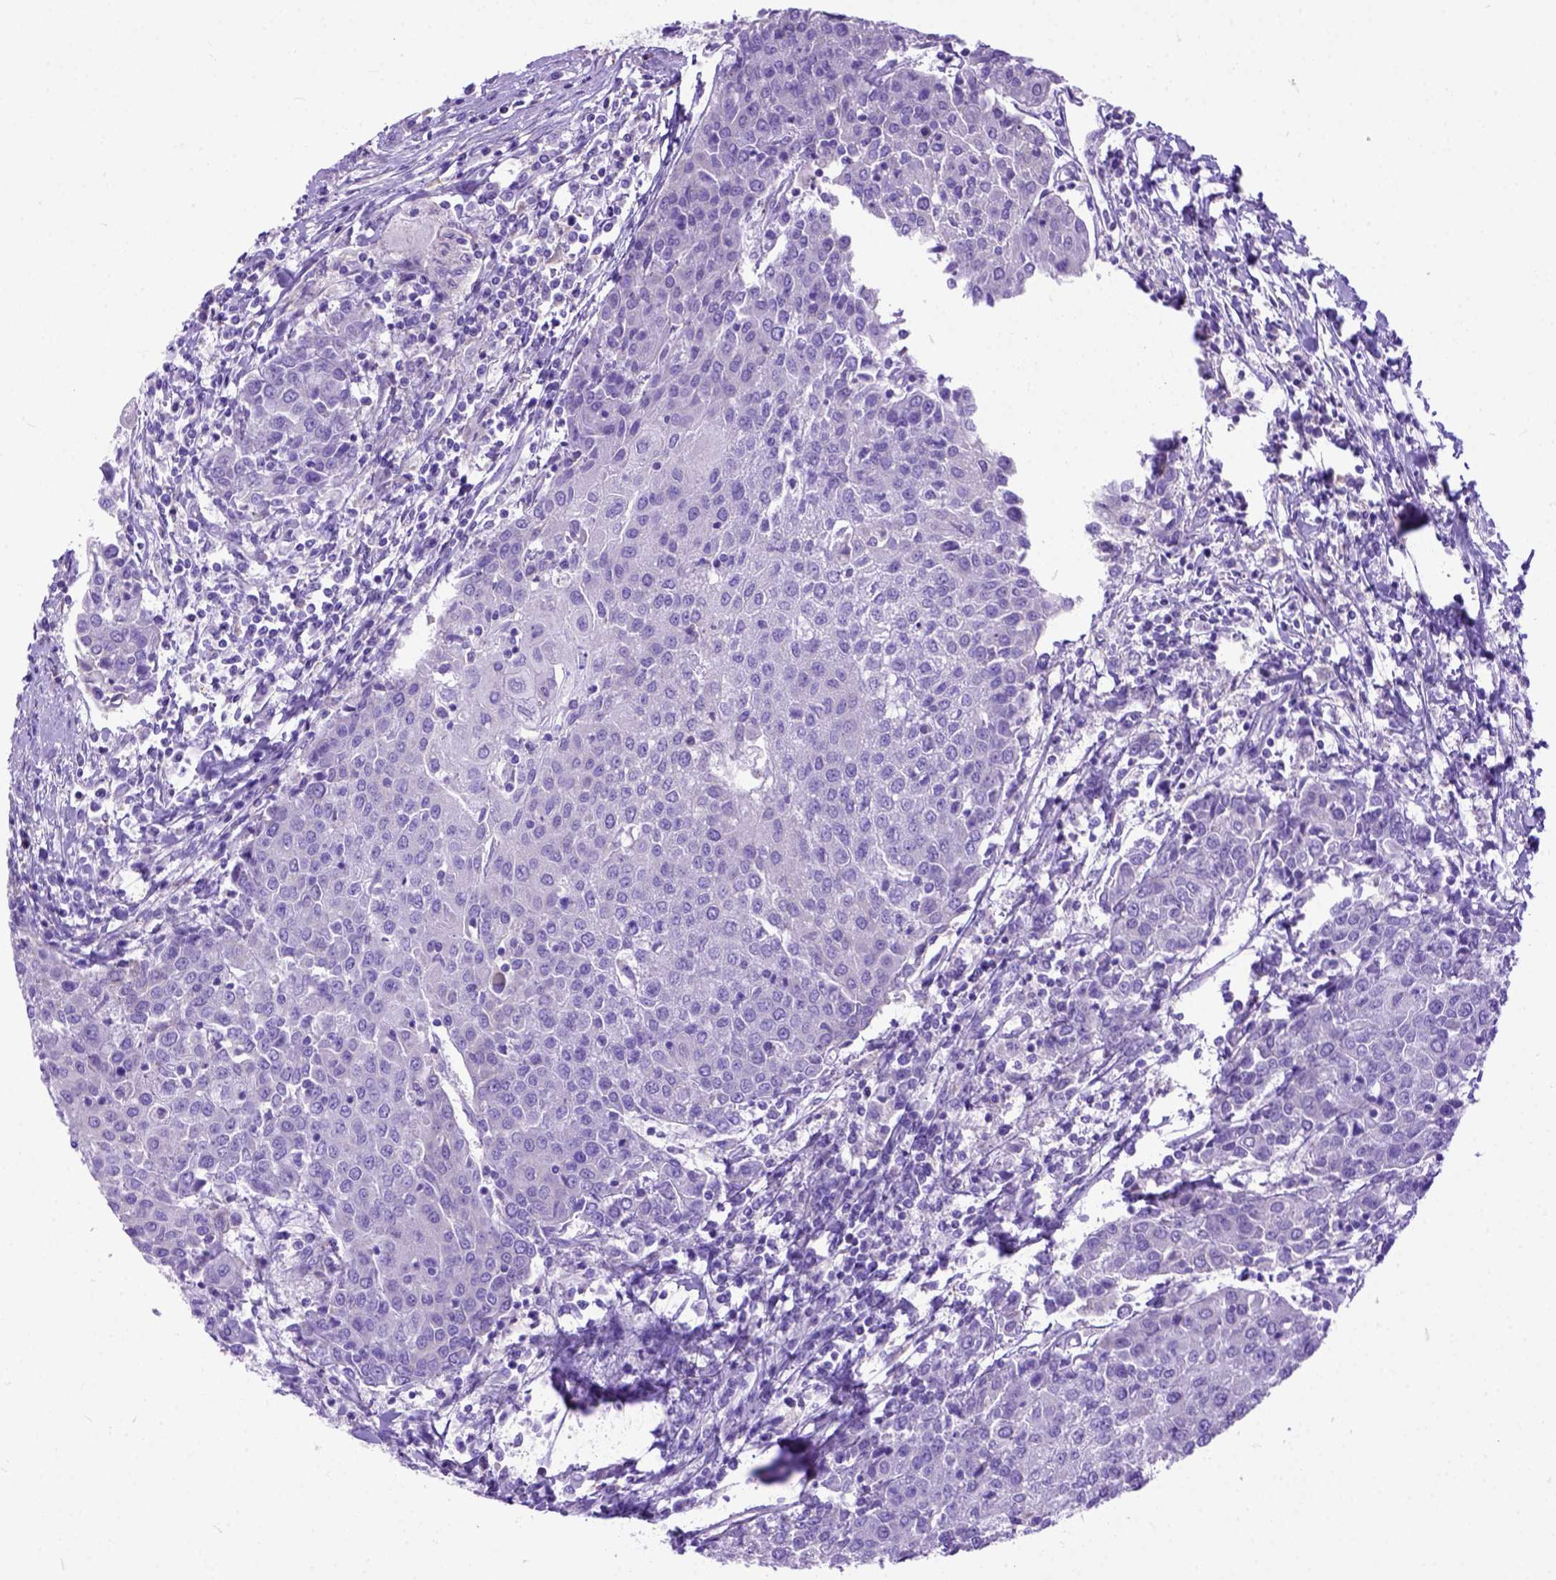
{"staining": {"intensity": "negative", "quantity": "none", "location": "none"}, "tissue": "urothelial cancer", "cell_type": "Tumor cells", "image_type": "cancer", "snomed": [{"axis": "morphology", "description": "Urothelial carcinoma, High grade"}, {"axis": "topography", "description": "Urinary bladder"}], "caption": "This is an IHC micrograph of urothelial cancer. There is no expression in tumor cells.", "gene": "ODAD3", "patient": {"sex": "female", "age": 85}}